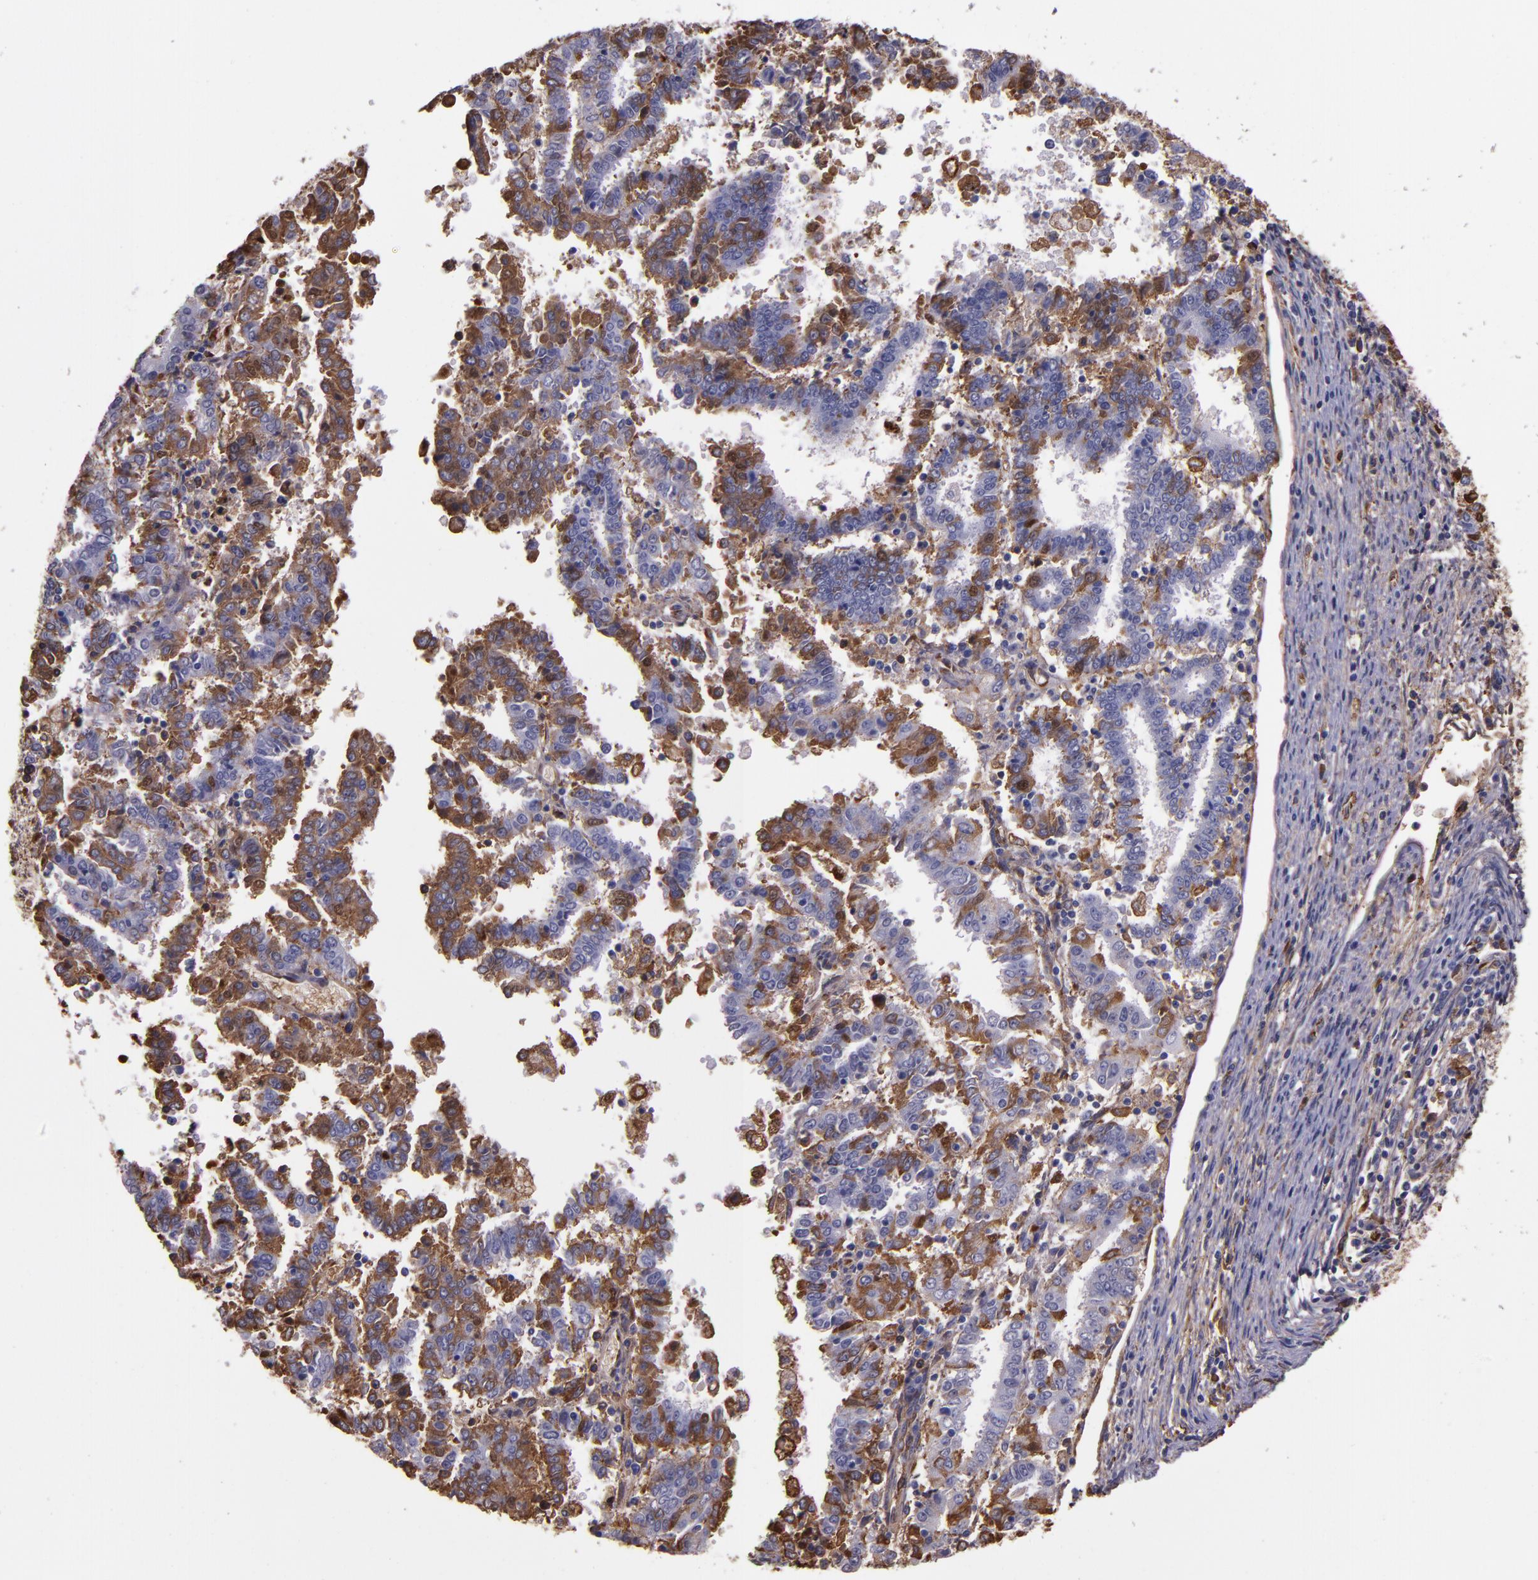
{"staining": {"intensity": "strong", "quantity": "25%-75%", "location": "cytoplasmic/membranous"}, "tissue": "endometrial cancer", "cell_type": "Tumor cells", "image_type": "cancer", "snomed": [{"axis": "morphology", "description": "Adenocarcinoma, NOS"}, {"axis": "topography", "description": "Uterus"}], "caption": "IHC histopathology image of adenocarcinoma (endometrial) stained for a protein (brown), which displays high levels of strong cytoplasmic/membranous expression in approximately 25%-75% of tumor cells.", "gene": "A2M", "patient": {"sex": "female", "age": 83}}